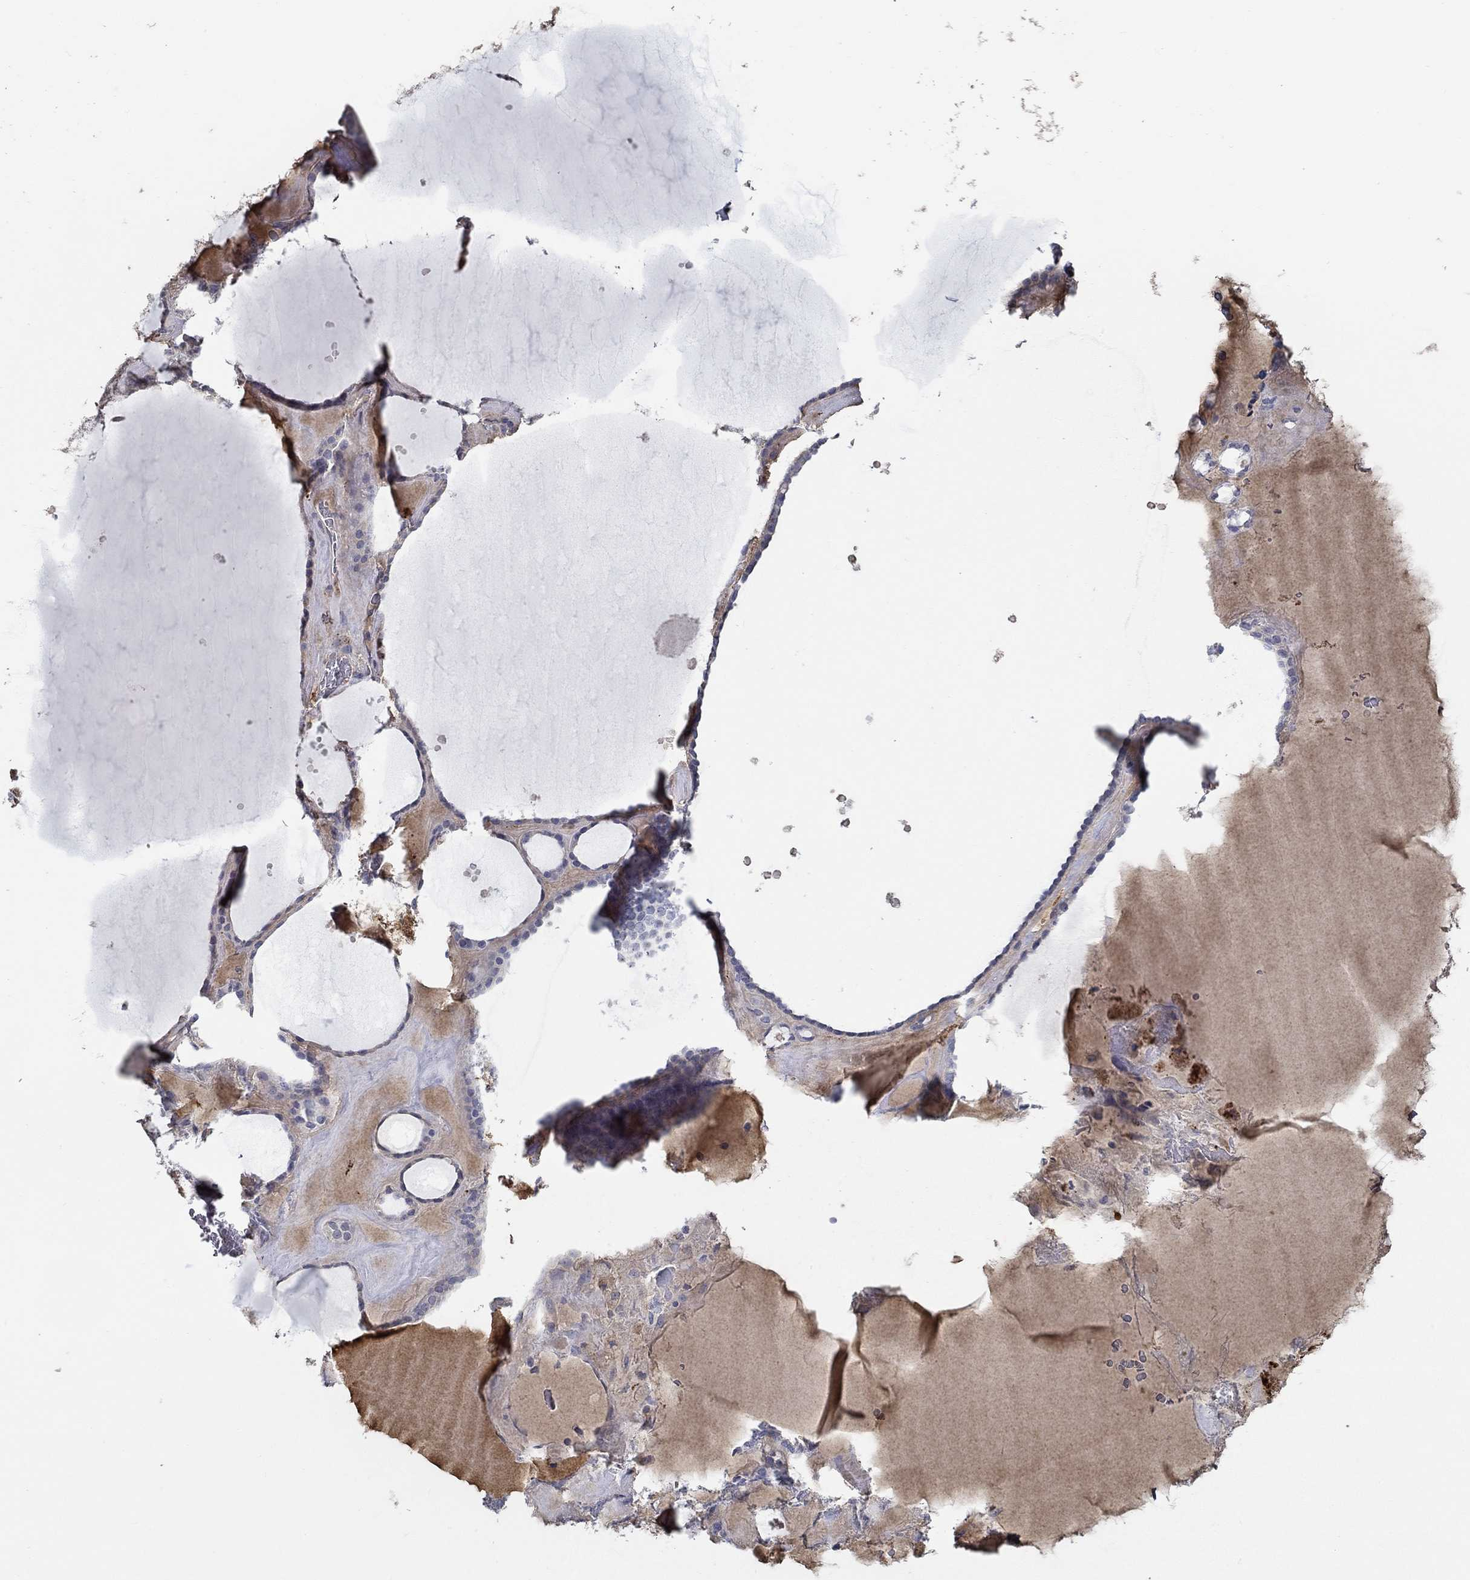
{"staining": {"intensity": "negative", "quantity": "none", "location": "none"}, "tissue": "thyroid gland", "cell_type": "Glandular cells", "image_type": "normal", "snomed": [{"axis": "morphology", "description": "Normal tissue, NOS"}, {"axis": "topography", "description": "Thyroid gland"}], "caption": "An IHC histopathology image of unremarkable thyroid gland is shown. There is no staining in glandular cells of thyroid gland. (DAB (3,3'-diaminobenzidine) IHC with hematoxylin counter stain).", "gene": "IL10", "patient": {"sex": "male", "age": 63}}